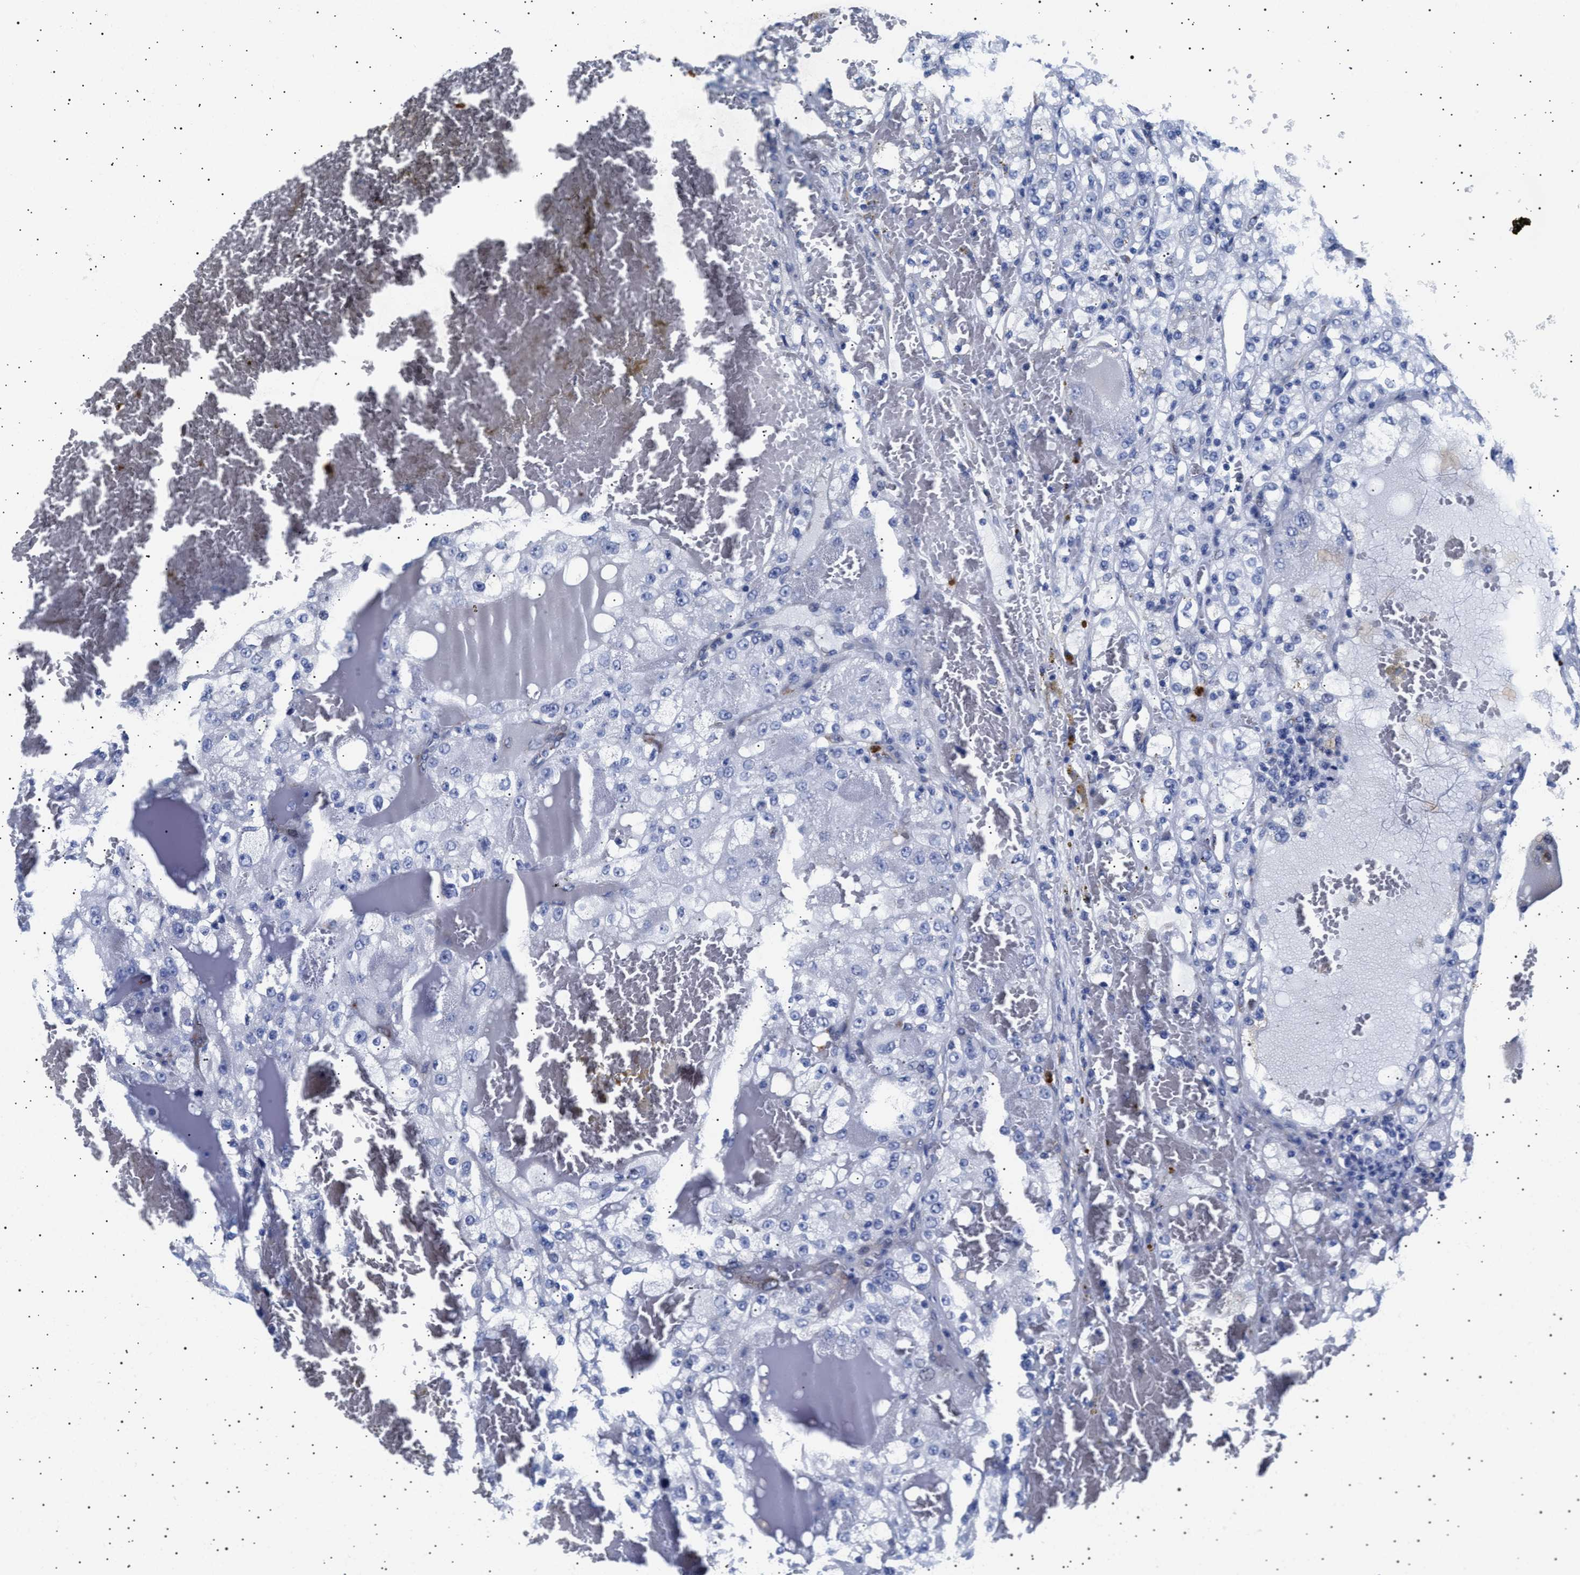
{"staining": {"intensity": "negative", "quantity": "none", "location": "none"}, "tissue": "renal cancer", "cell_type": "Tumor cells", "image_type": "cancer", "snomed": [{"axis": "morphology", "description": "Normal tissue, NOS"}, {"axis": "morphology", "description": "Adenocarcinoma, NOS"}, {"axis": "topography", "description": "Kidney"}], "caption": "A photomicrograph of human renal cancer is negative for staining in tumor cells. The staining is performed using DAB brown chromogen with nuclei counter-stained in using hematoxylin.", "gene": "HEMGN", "patient": {"sex": "male", "age": 61}}